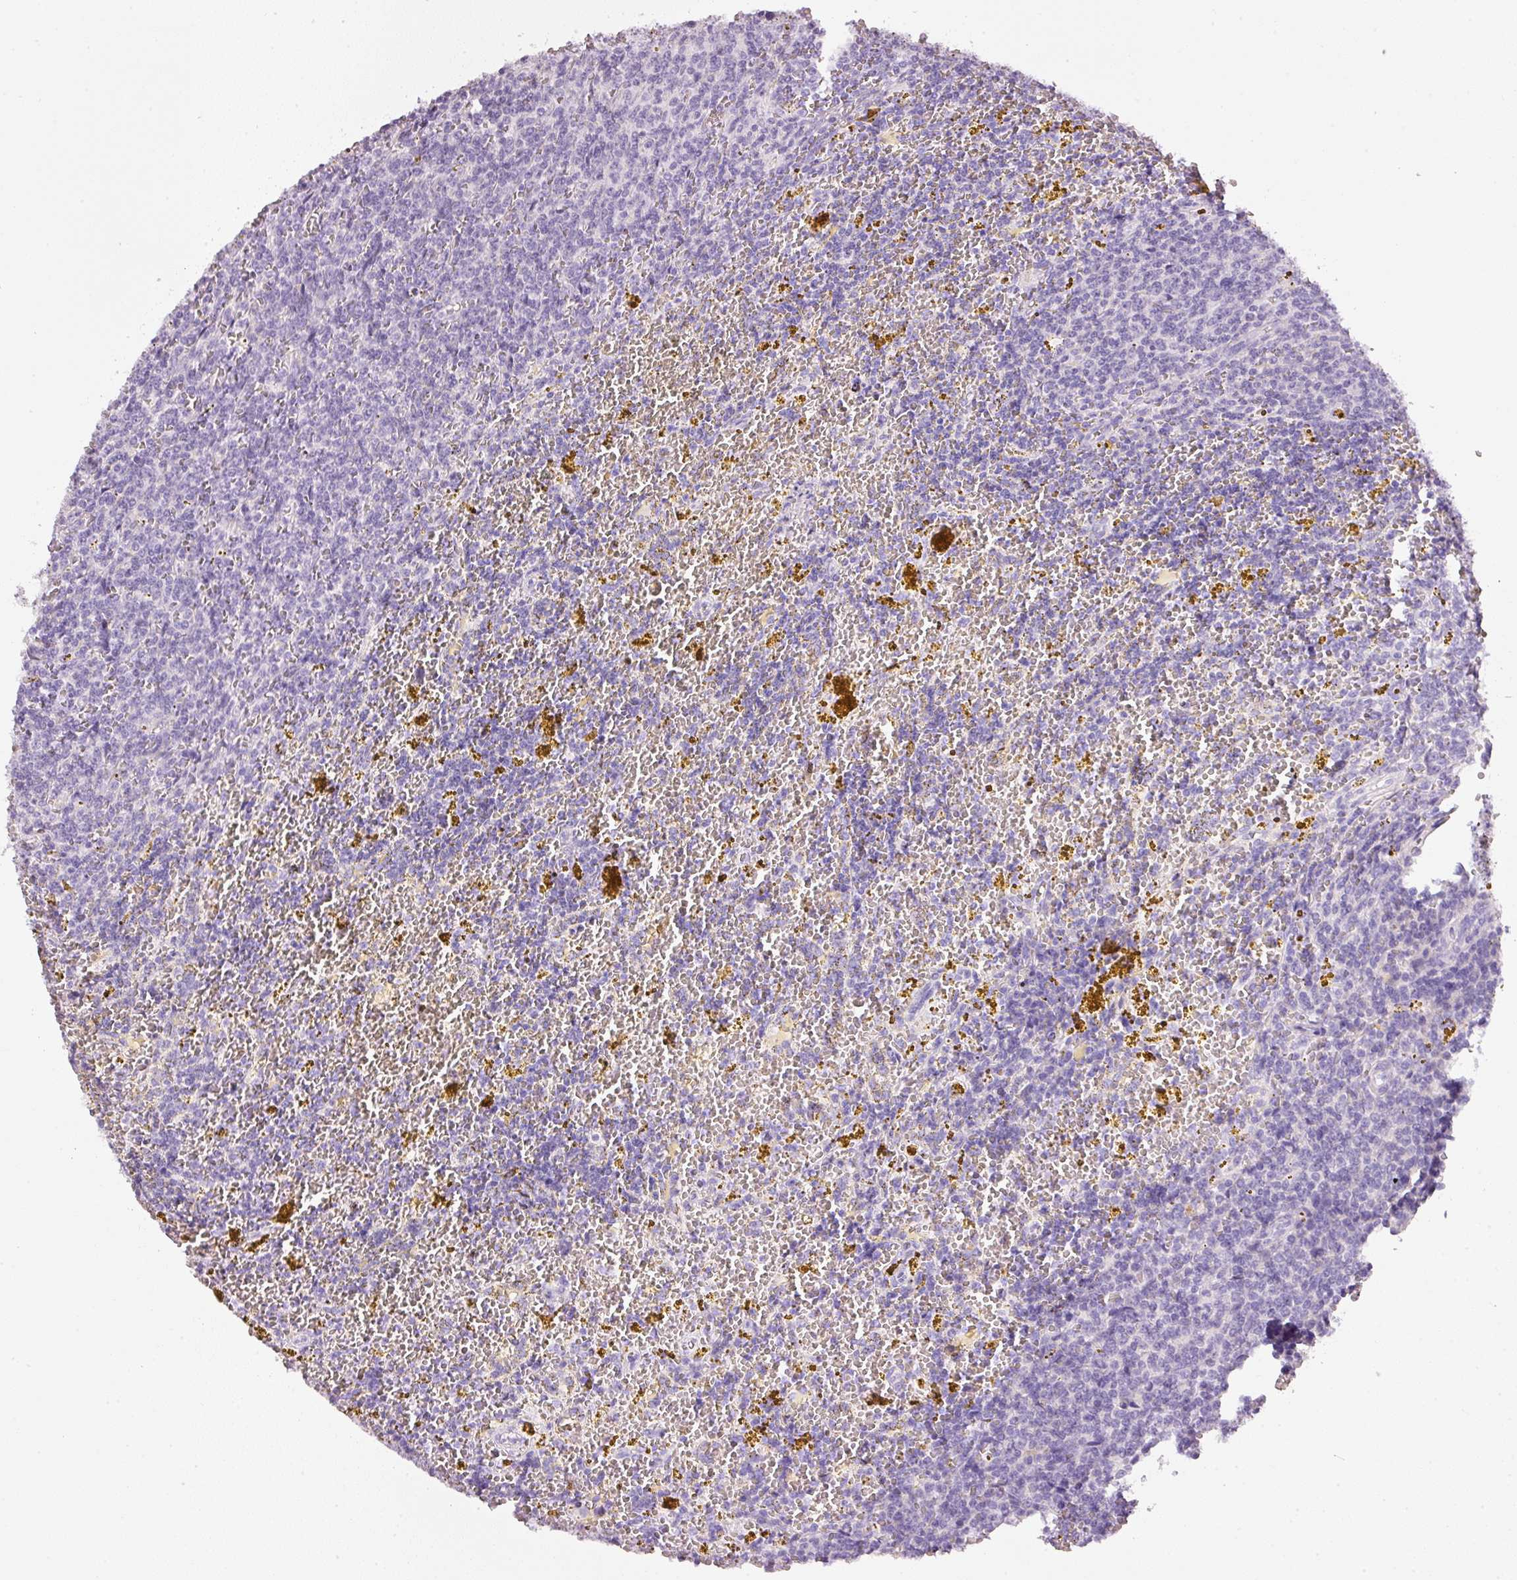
{"staining": {"intensity": "negative", "quantity": "none", "location": "none"}, "tissue": "lymphoma", "cell_type": "Tumor cells", "image_type": "cancer", "snomed": [{"axis": "morphology", "description": "Malignant lymphoma, non-Hodgkin's type, Low grade"}, {"axis": "topography", "description": "Spleen"}, {"axis": "topography", "description": "Lymph node"}], "caption": "Immunohistochemistry (IHC) of lymphoma displays no staining in tumor cells.", "gene": "PDXDC1", "patient": {"sex": "female", "age": 66}}